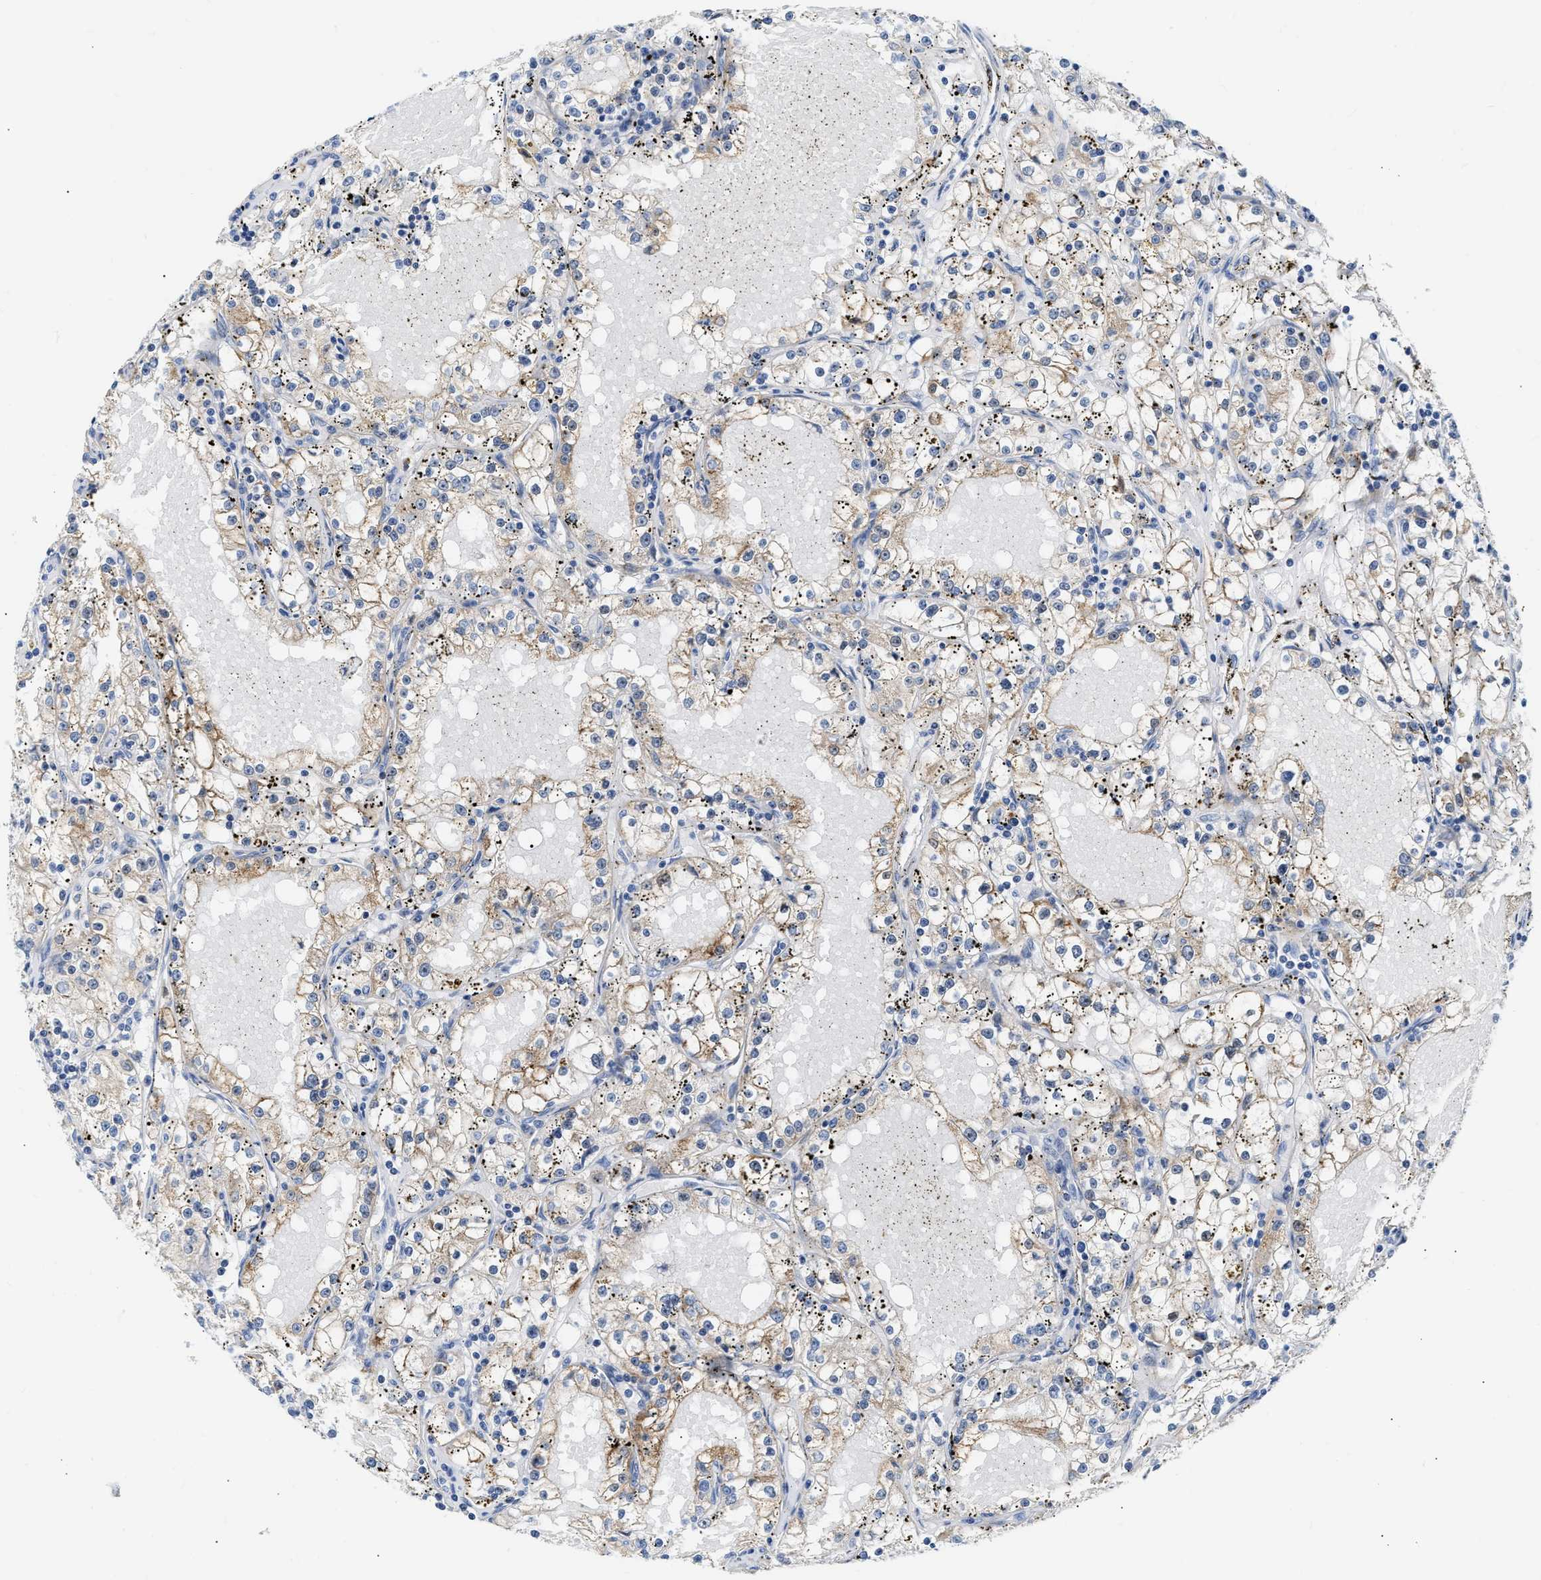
{"staining": {"intensity": "weak", "quantity": "25%-75%", "location": "cytoplasmic/membranous"}, "tissue": "renal cancer", "cell_type": "Tumor cells", "image_type": "cancer", "snomed": [{"axis": "morphology", "description": "Adenocarcinoma, NOS"}, {"axis": "topography", "description": "Kidney"}], "caption": "Human renal adenocarcinoma stained with a protein marker demonstrates weak staining in tumor cells.", "gene": "FHL1", "patient": {"sex": "male", "age": 56}}